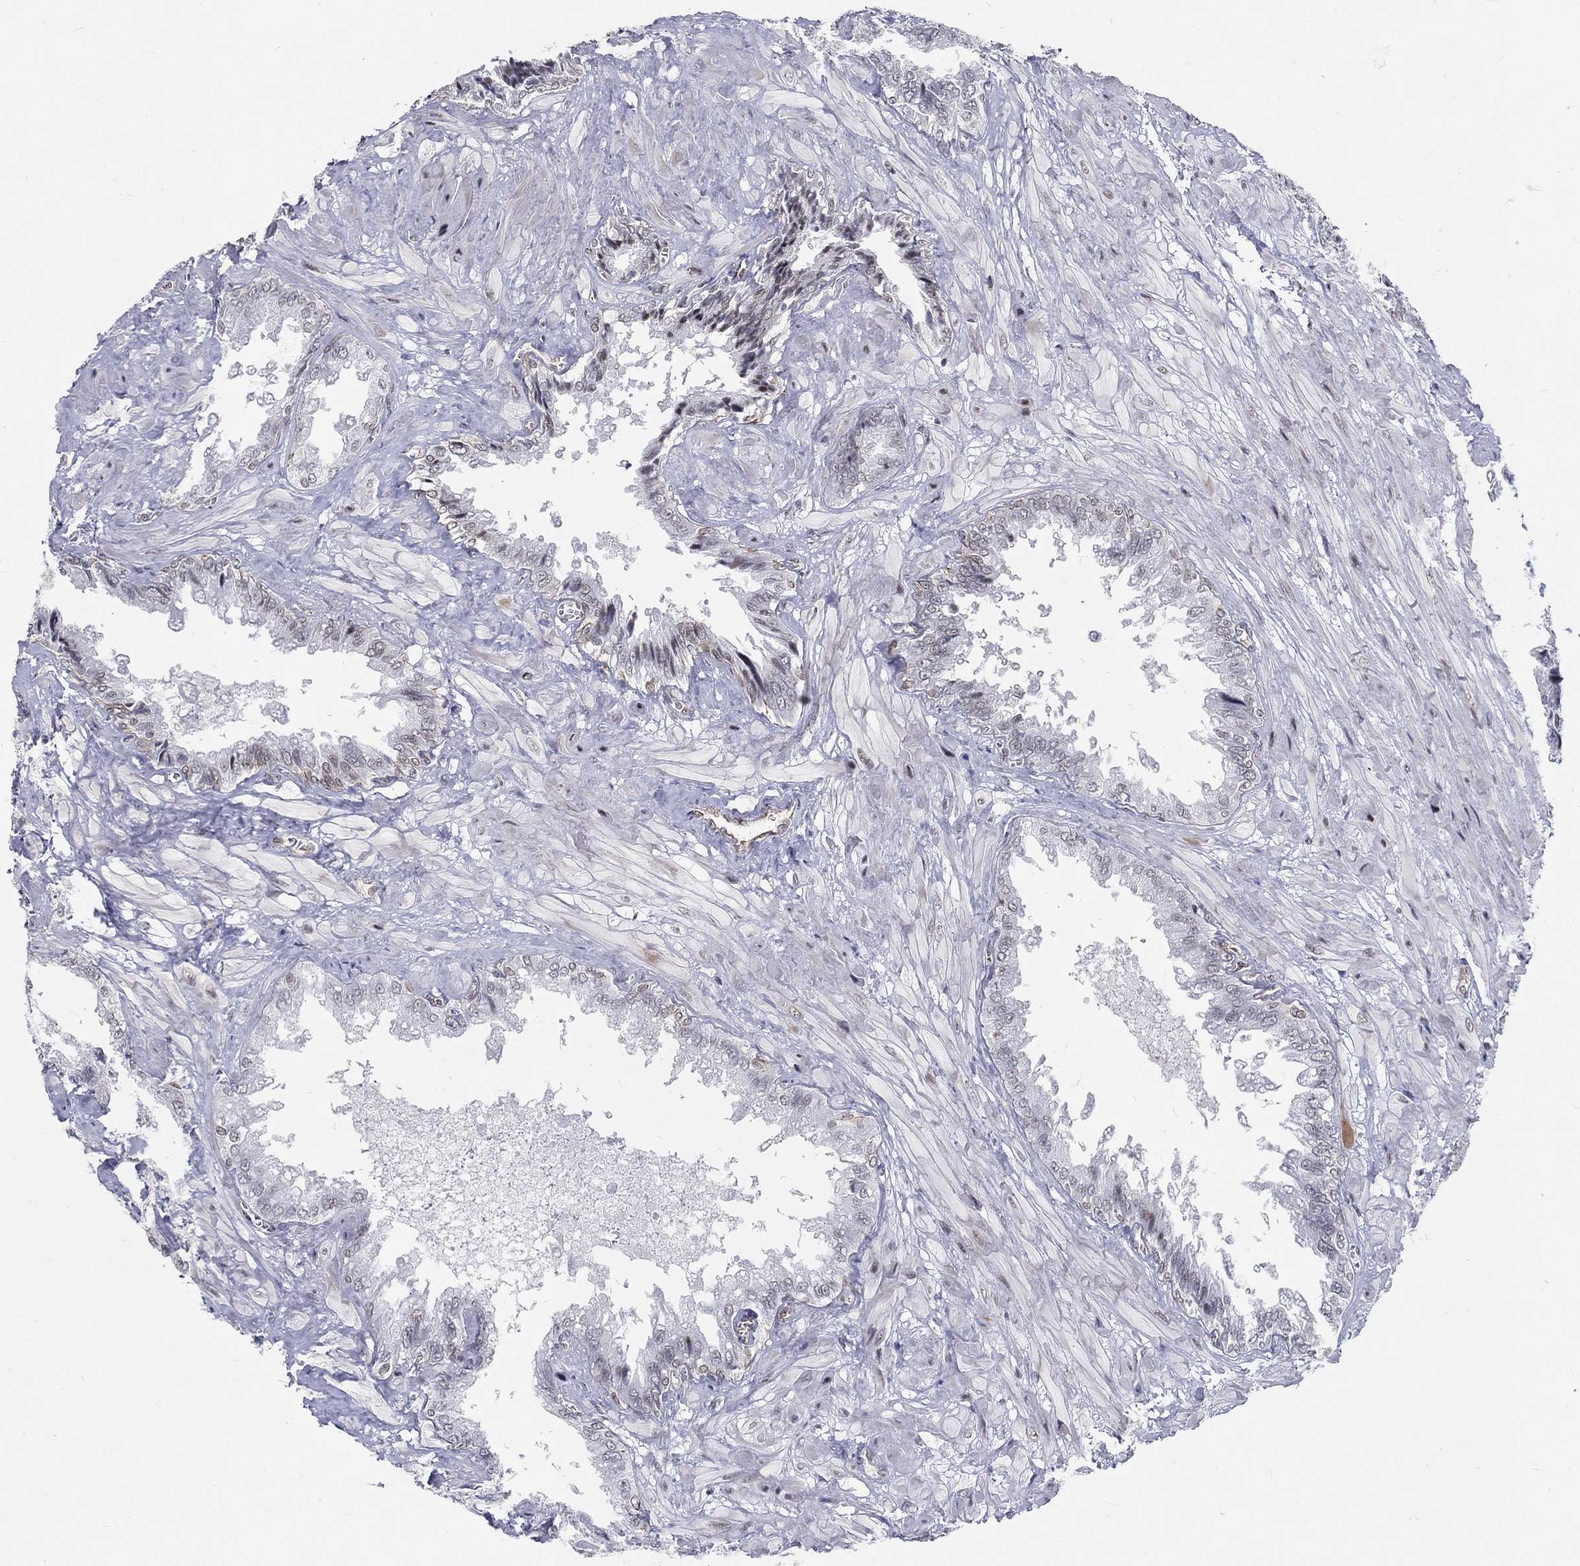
{"staining": {"intensity": "moderate", "quantity": "<25%", "location": "nuclear"}, "tissue": "seminal vesicle", "cell_type": "Glandular cells", "image_type": "normal", "snomed": [{"axis": "morphology", "description": "Normal tissue, NOS"}, {"axis": "topography", "description": "Seminal veicle"}], "caption": "This is a histology image of immunohistochemistry (IHC) staining of benign seminal vesicle, which shows moderate positivity in the nuclear of glandular cells.", "gene": "ZBED1", "patient": {"sex": "male", "age": 67}}